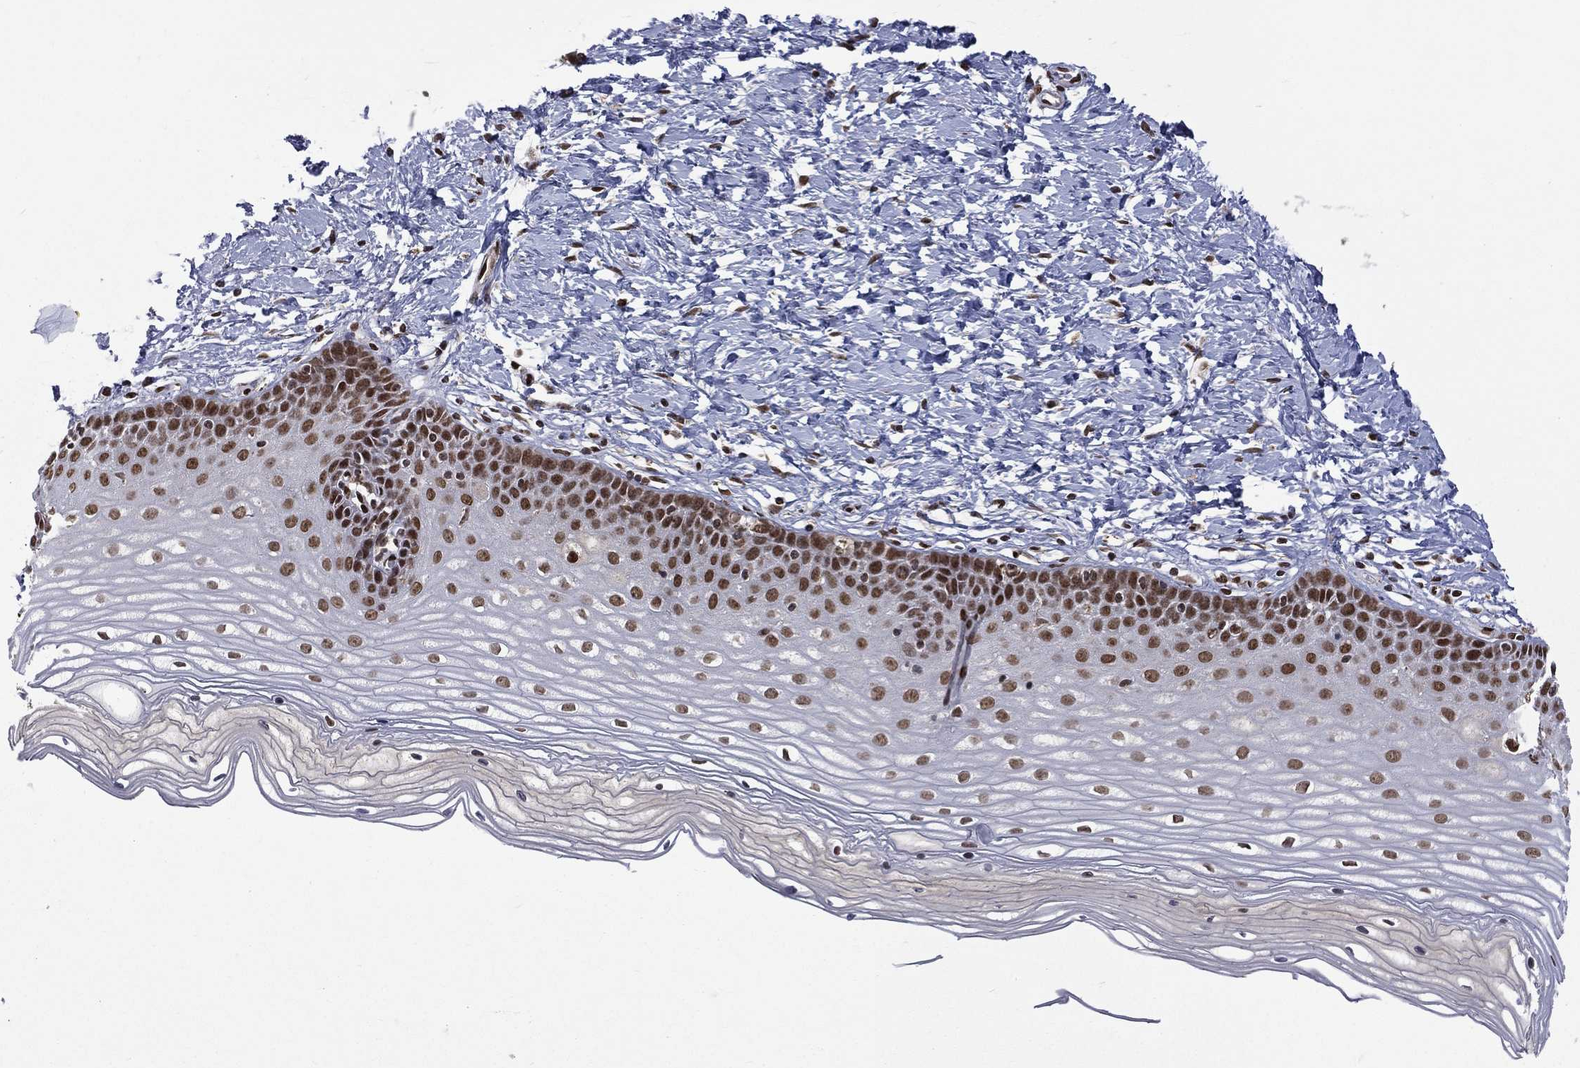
{"staining": {"intensity": "strong", "quantity": "<25%", "location": "nuclear"}, "tissue": "cervix", "cell_type": "Squamous epithelial cells", "image_type": "normal", "snomed": [{"axis": "morphology", "description": "Normal tissue, NOS"}, {"axis": "topography", "description": "Cervix"}], "caption": "DAB (3,3'-diaminobenzidine) immunohistochemical staining of unremarkable human cervix displays strong nuclear protein expression in about <25% of squamous epithelial cells.", "gene": "C5orf24", "patient": {"sex": "female", "age": 37}}